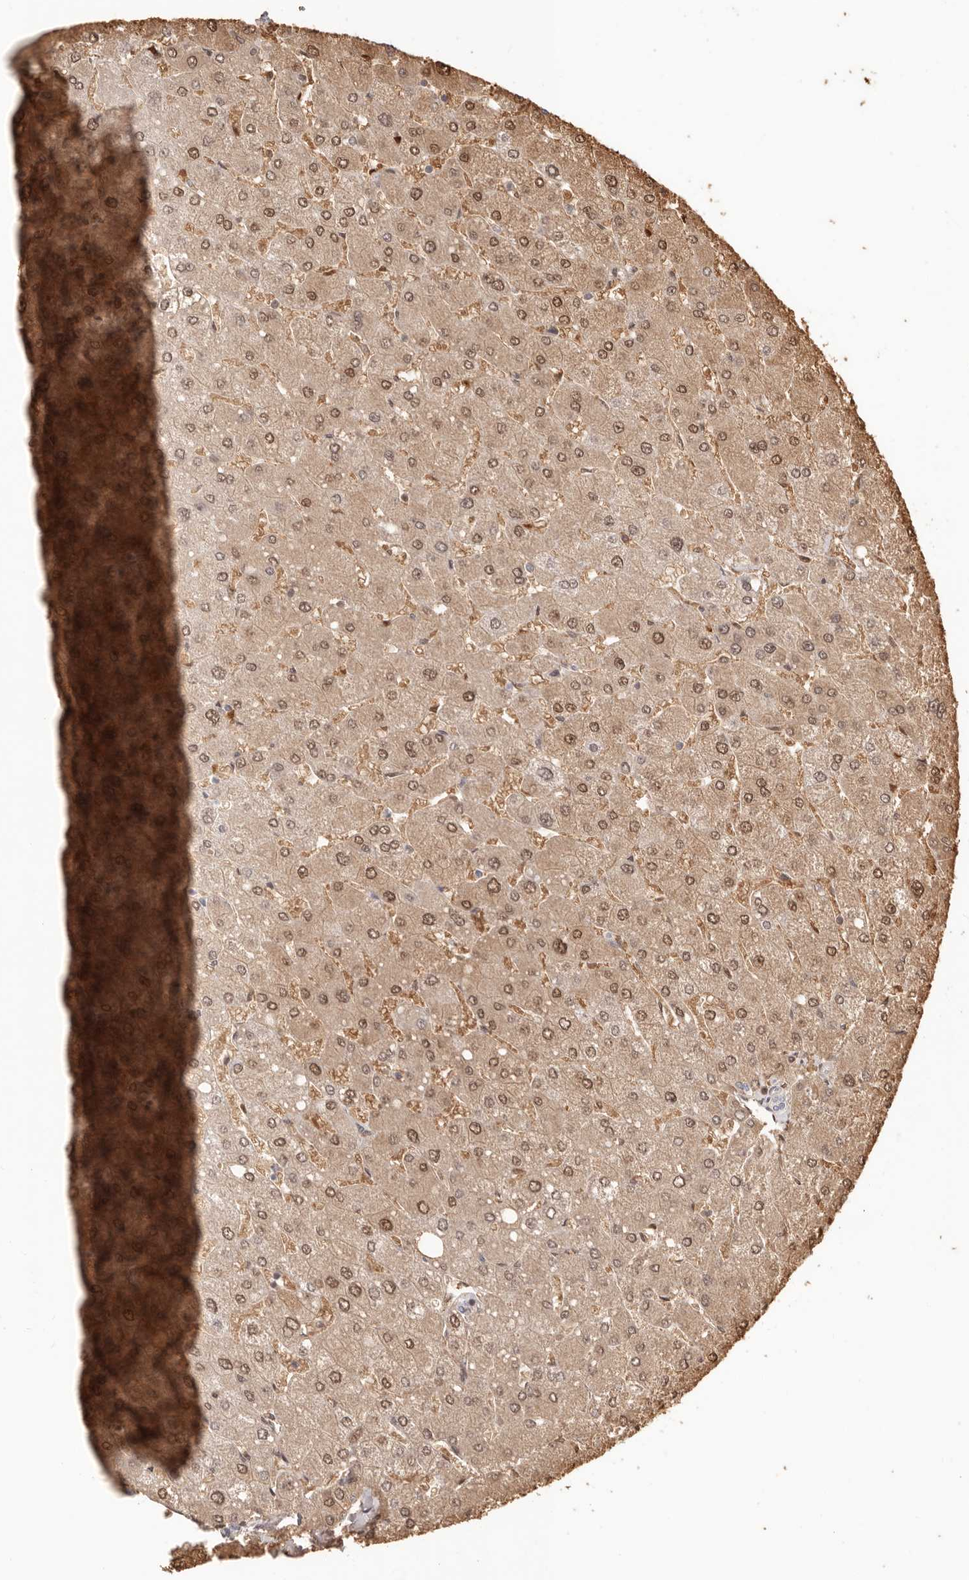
{"staining": {"intensity": "weak", "quantity": "<25%", "location": "cytoplasmic/membranous"}, "tissue": "liver", "cell_type": "Cholangiocytes", "image_type": "normal", "snomed": [{"axis": "morphology", "description": "Normal tissue, NOS"}, {"axis": "topography", "description": "Liver"}], "caption": "This image is of normal liver stained with immunohistochemistry to label a protein in brown with the nuclei are counter-stained blue. There is no expression in cholangiocytes.", "gene": "FABP1", "patient": {"sex": "male", "age": 55}}